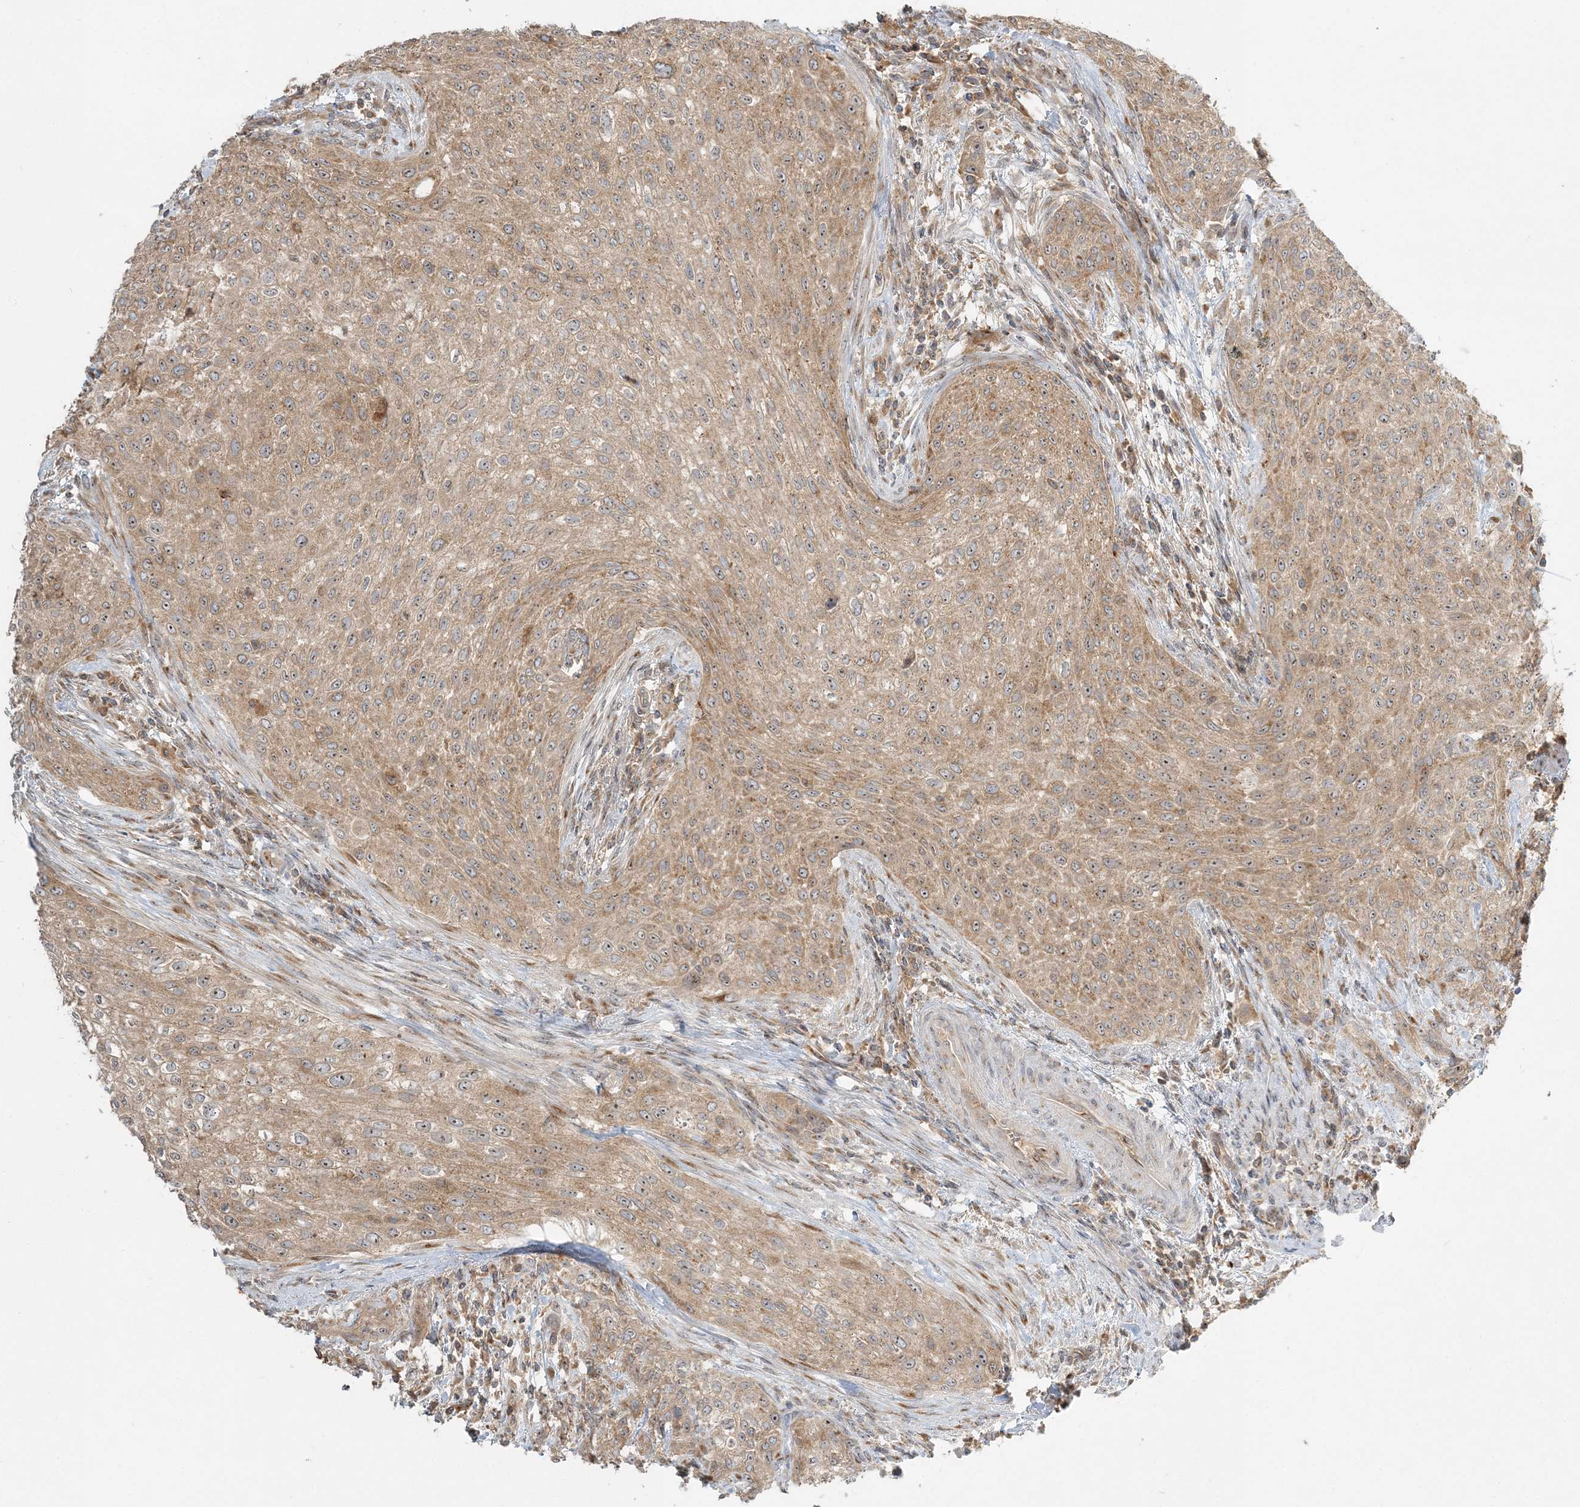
{"staining": {"intensity": "moderate", "quantity": ">75%", "location": "cytoplasmic/membranous"}, "tissue": "urothelial cancer", "cell_type": "Tumor cells", "image_type": "cancer", "snomed": [{"axis": "morphology", "description": "Urothelial carcinoma, High grade"}, {"axis": "topography", "description": "Urinary bladder"}], "caption": "Immunohistochemical staining of human urothelial cancer displays moderate cytoplasmic/membranous protein positivity in approximately >75% of tumor cells.", "gene": "AP1AR", "patient": {"sex": "male", "age": 35}}